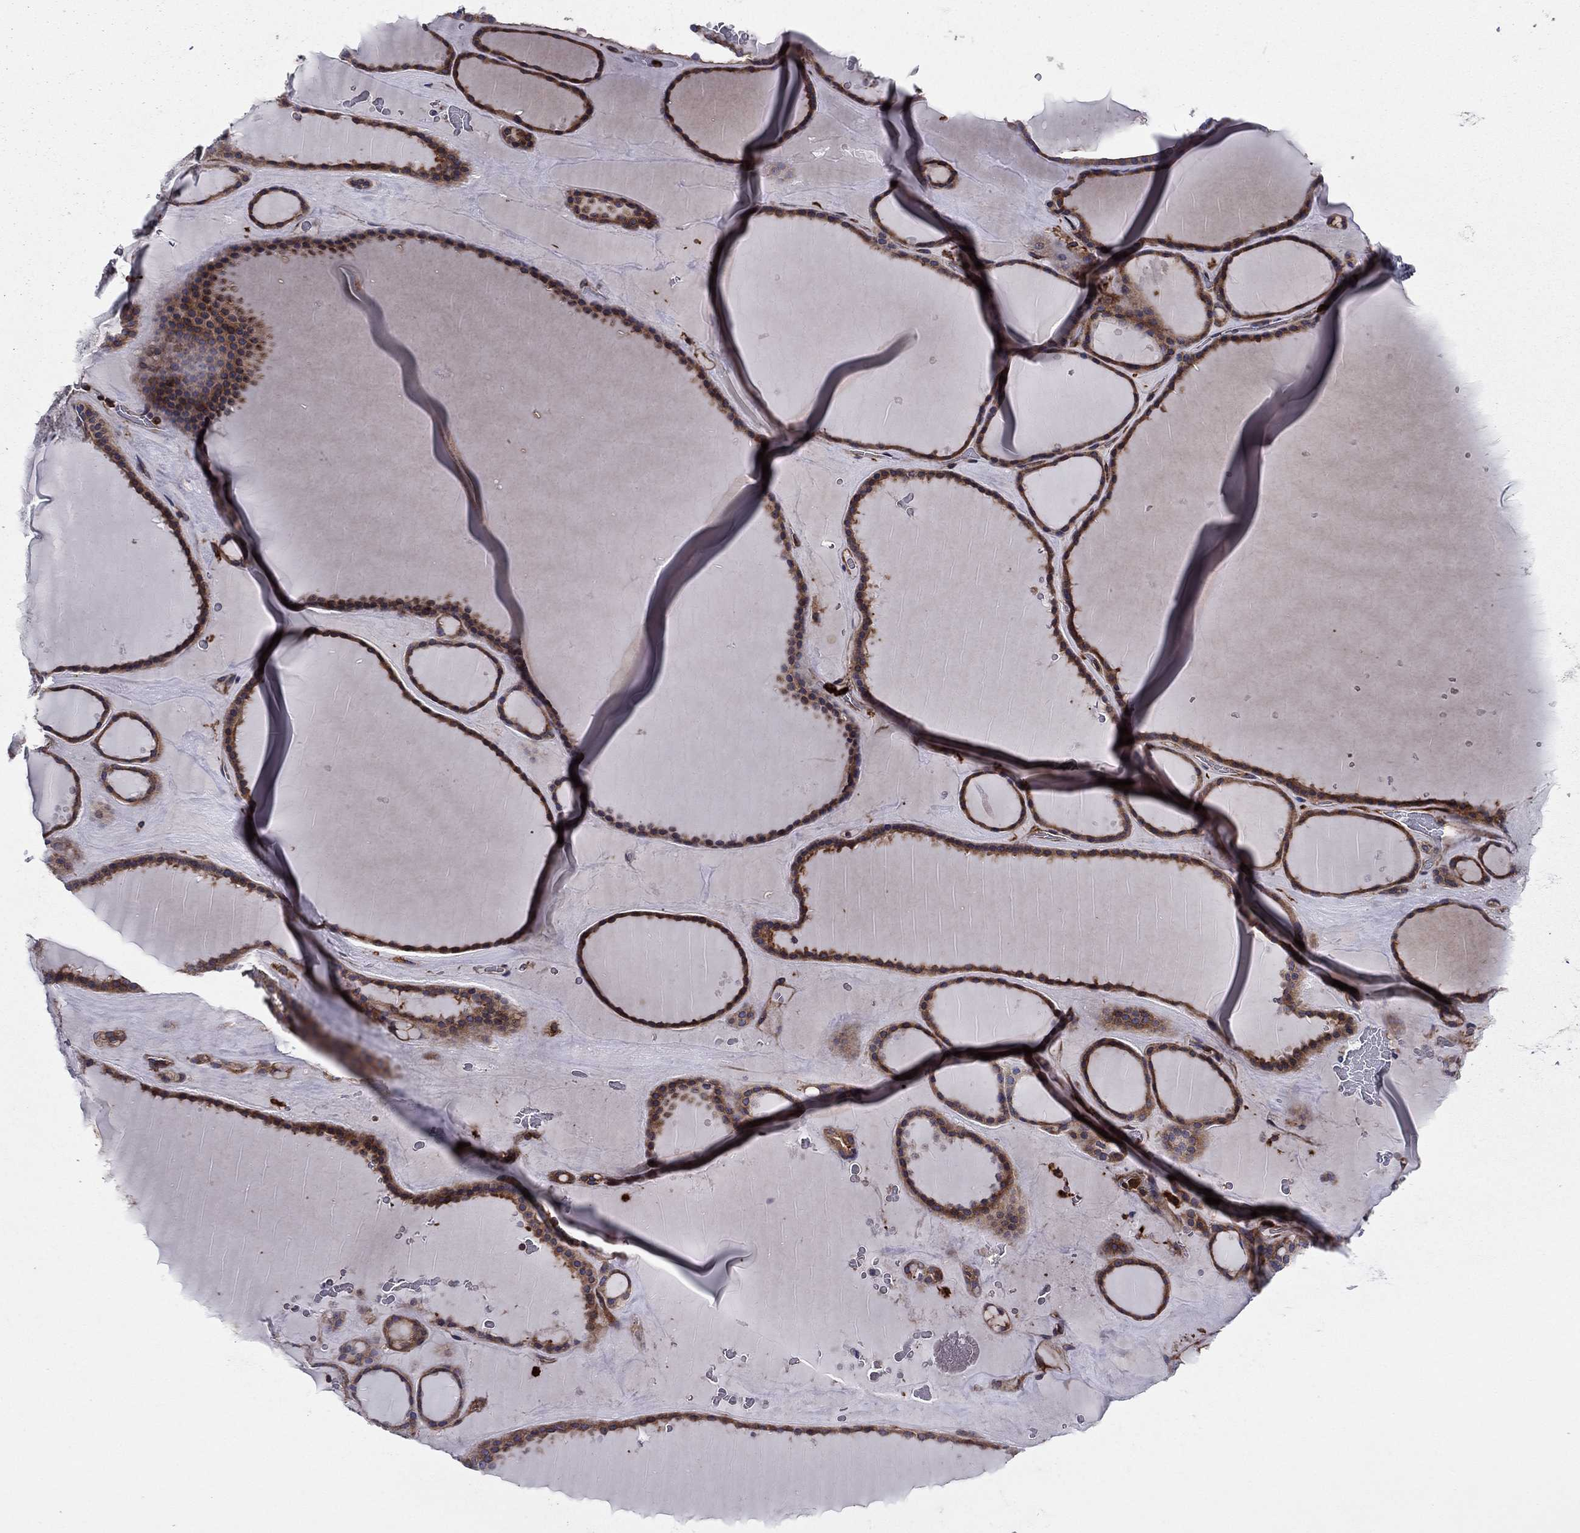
{"staining": {"intensity": "moderate", "quantity": "25%-75%", "location": "cytoplasmic/membranous"}, "tissue": "thyroid gland", "cell_type": "Glandular cells", "image_type": "normal", "snomed": [{"axis": "morphology", "description": "Normal tissue, NOS"}, {"axis": "topography", "description": "Thyroid gland"}], "caption": "This is a photomicrograph of immunohistochemistry staining of normal thyroid gland, which shows moderate staining in the cytoplasmic/membranous of glandular cells.", "gene": "EHBP1L1", "patient": {"sex": "male", "age": 63}}